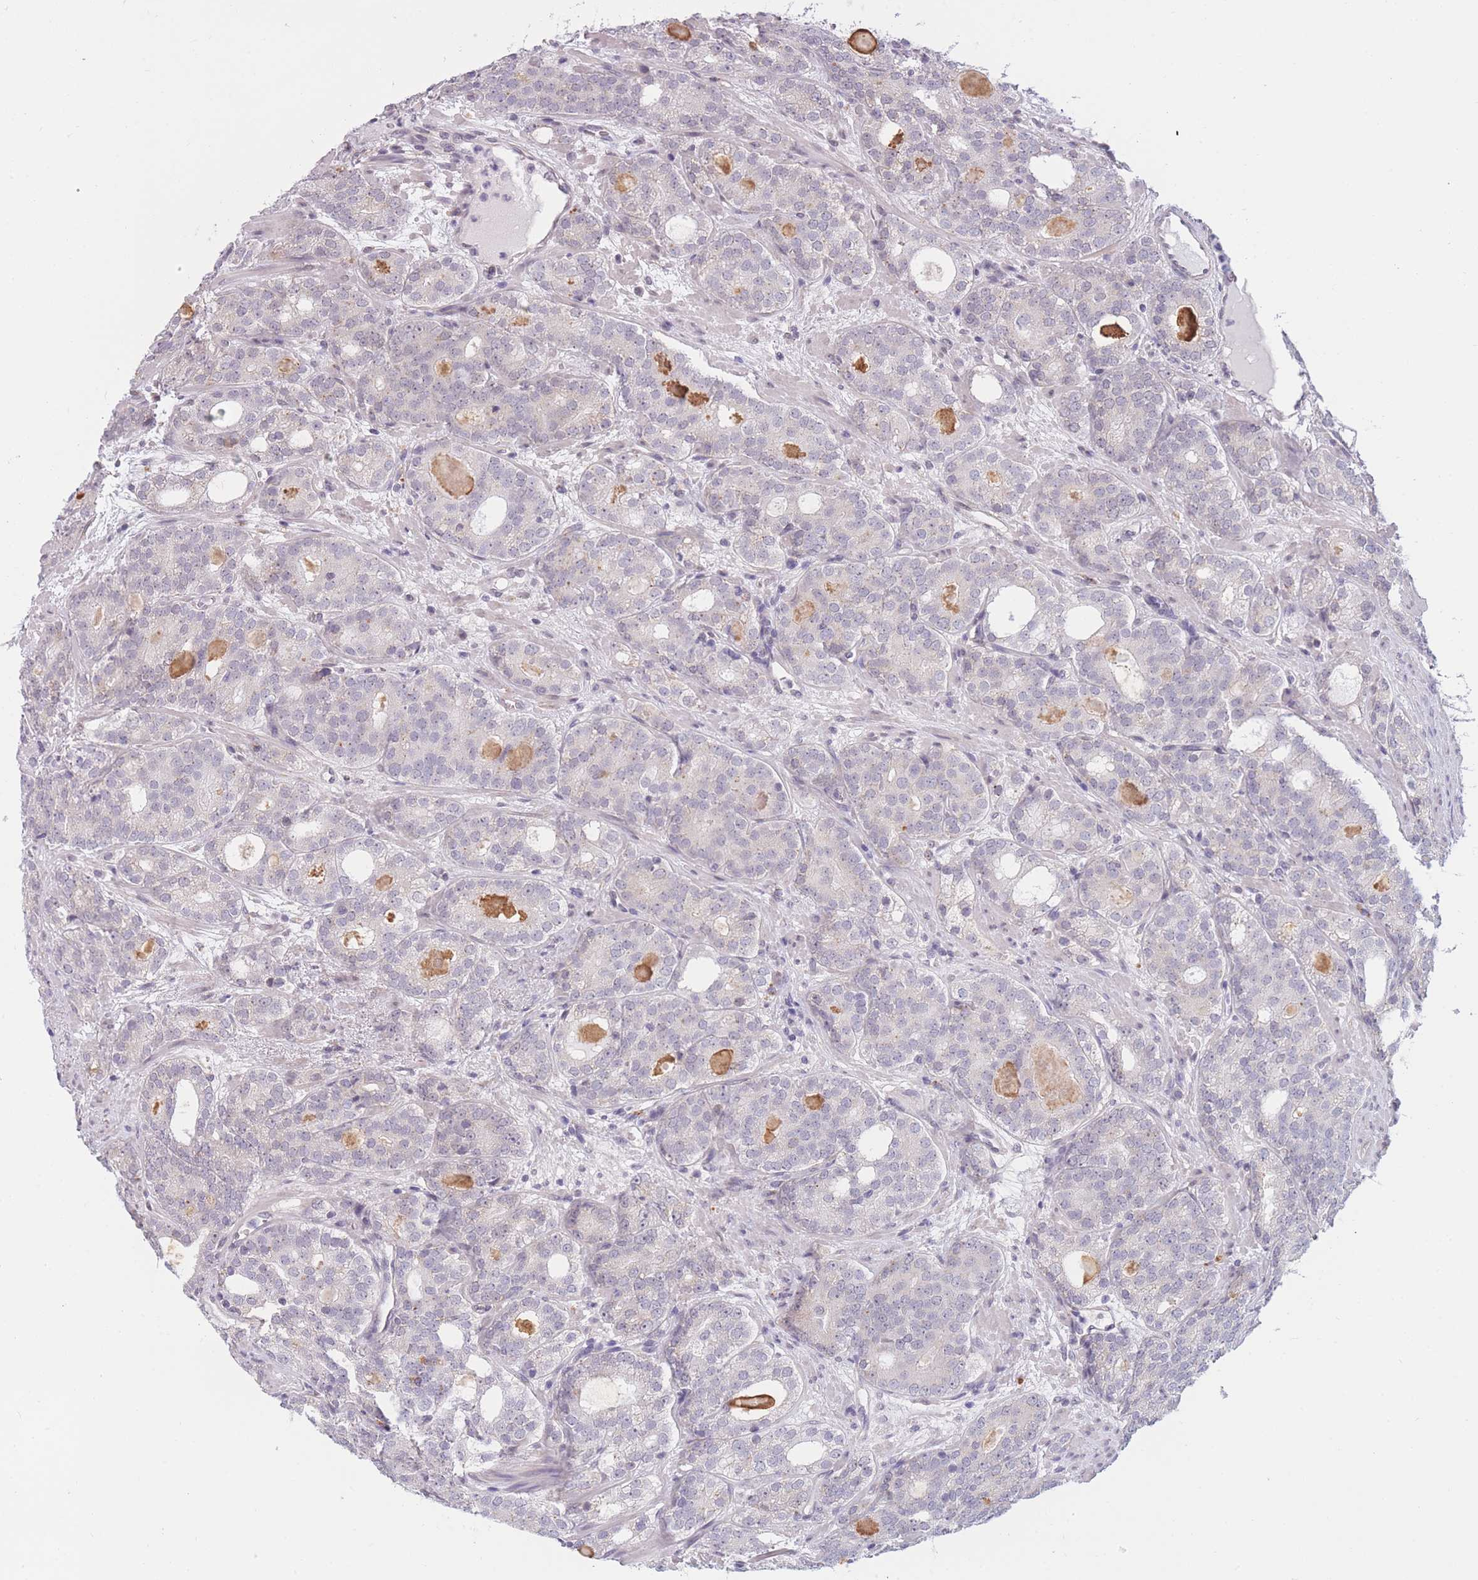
{"staining": {"intensity": "negative", "quantity": "none", "location": "none"}, "tissue": "prostate cancer", "cell_type": "Tumor cells", "image_type": "cancer", "snomed": [{"axis": "morphology", "description": "Adenocarcinoma, High grade"}, {"axis": "topography", "description": "Prostate"}], "caption": "A photomicrograph of human adenocarcinoma (high-grade) (prostate) is negative for staining in tumor cells.", "gene": "COL27A1", "patient": {"sex": "male", "age": 64}}